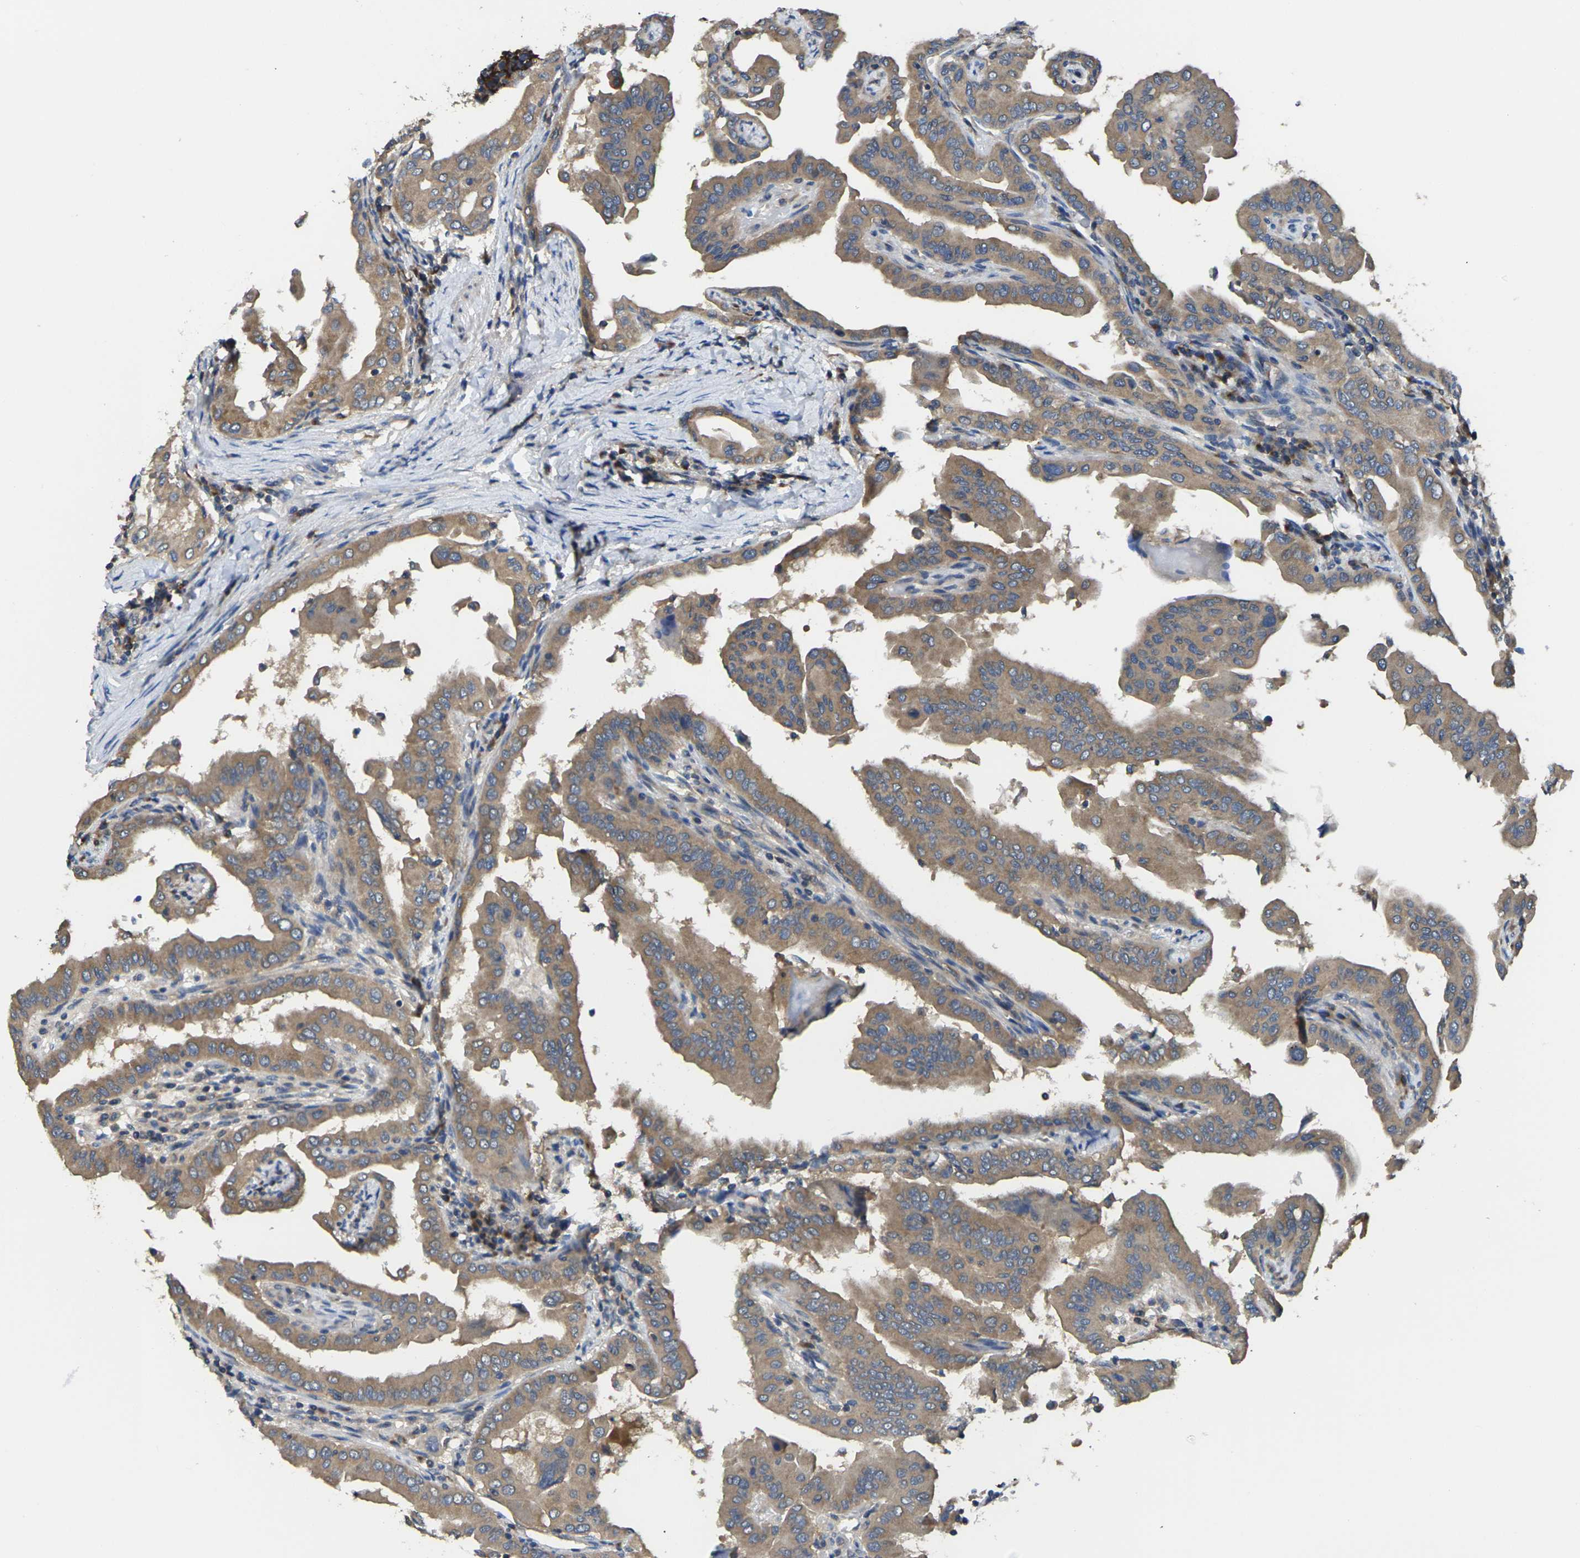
{"staining": {"intensity": "moderate", "quantity": ">75%", "location": "cytoplasmic/membranous"}, "tissue": "thyroid cancer", "cell_type": "Tumor cells", "image_type": "cancer", "snomed": [{"axis": "morphology", "description": "Papillary adenocarcinoma, NOS"}, {"axis": "topography", "description": "Thyroid gland"}], "caption": "Protein staining reveals moderate cytoplasmic/membranous expression in about >75% of tumor cells in papillary adenocarcinoma (thyroid). (DAB IHC, brown staining for protein, blue staining for nuclei).", "gene": "TMCC2", "patient": {"sex": "male", "age": 33}}